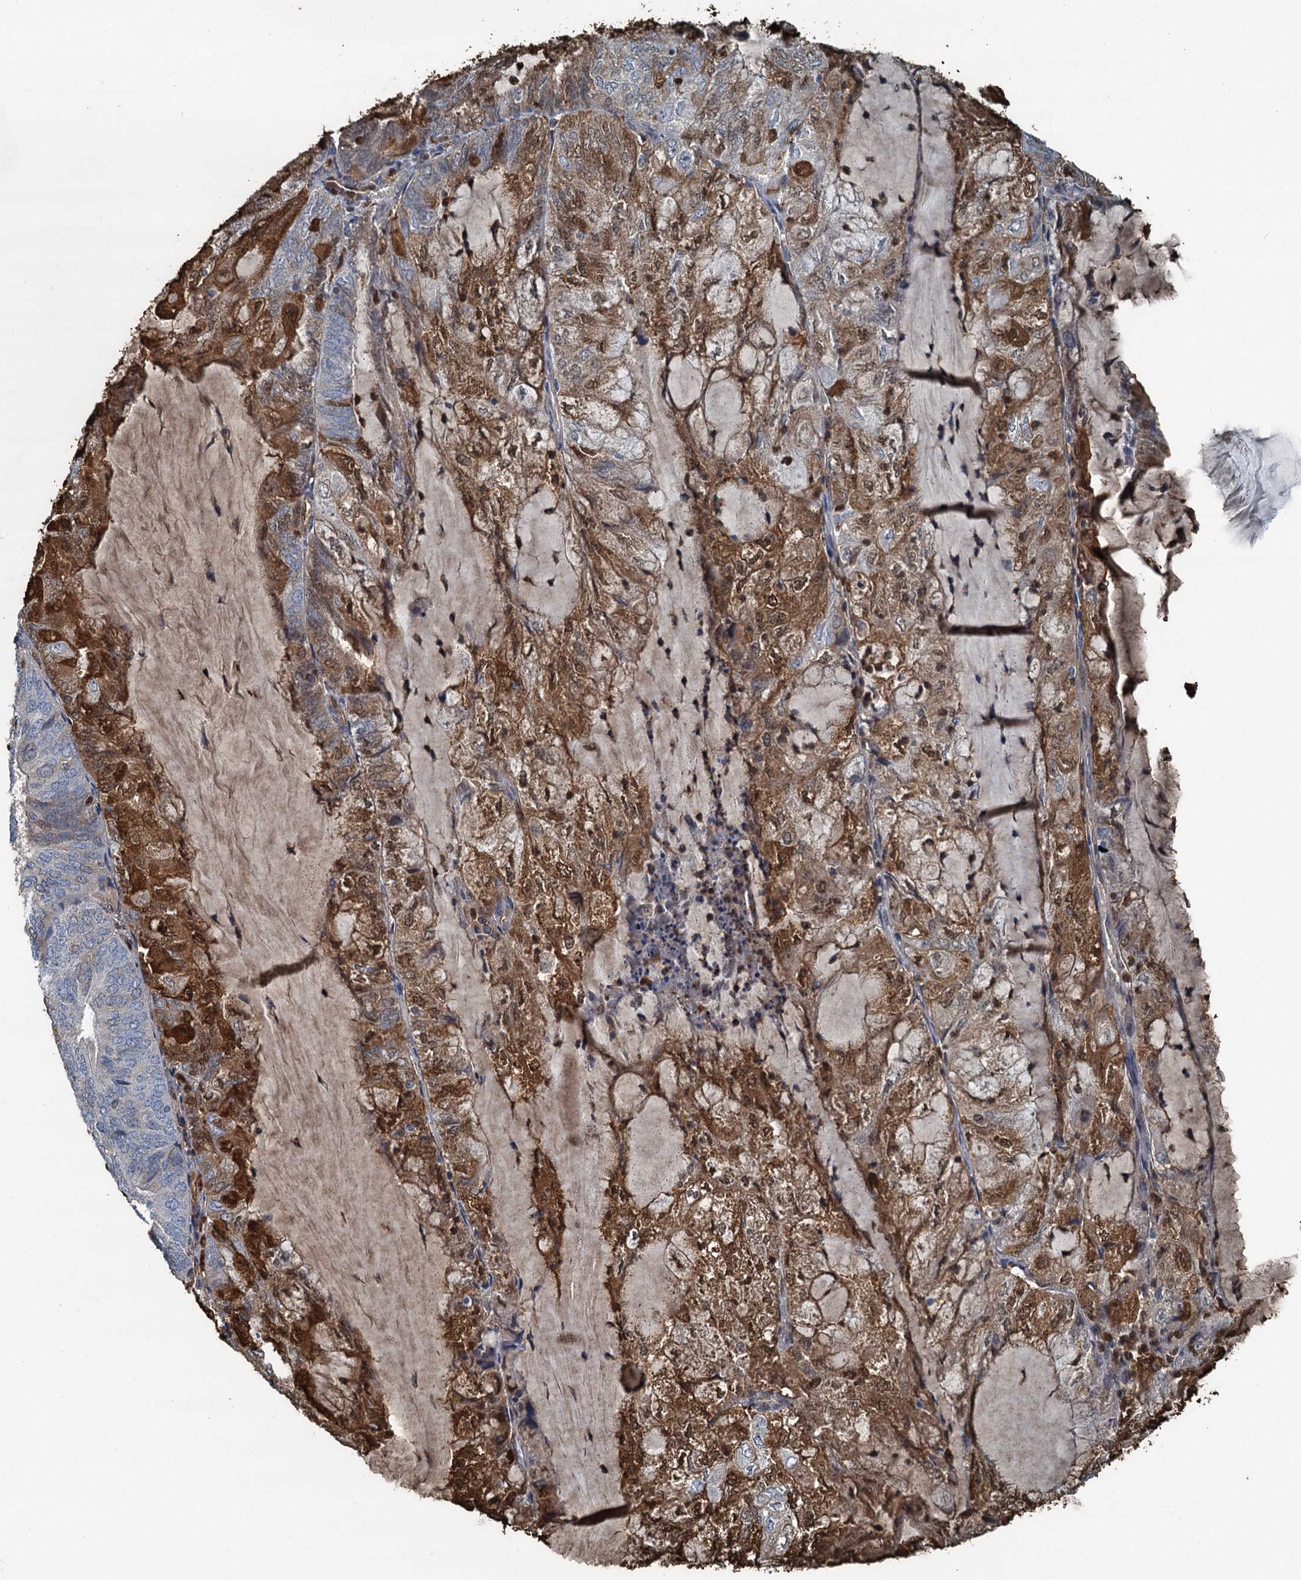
{"staining": {"intensity": "moderate", "quantity": "25%-75%", "location": "cytoplasmic/membranous,nuclear"}, "tissue": "endometrial cancer", "cell_type": "Tumor cells", "image_type": "cancer", "snomed": [{"axis": "morphology", "description": "Adenocarcinoma, NOS"}, {"axis": "topography", "description": "Endometrium"}], "caption": "A brown stain labels moderate cytoplasmic/membranous and nuclear expression of a protein in adenocarcinoma (endometrial) tumor cells.", "gene": "S100A6", "patient": {"sex": "female", "age": 81}}